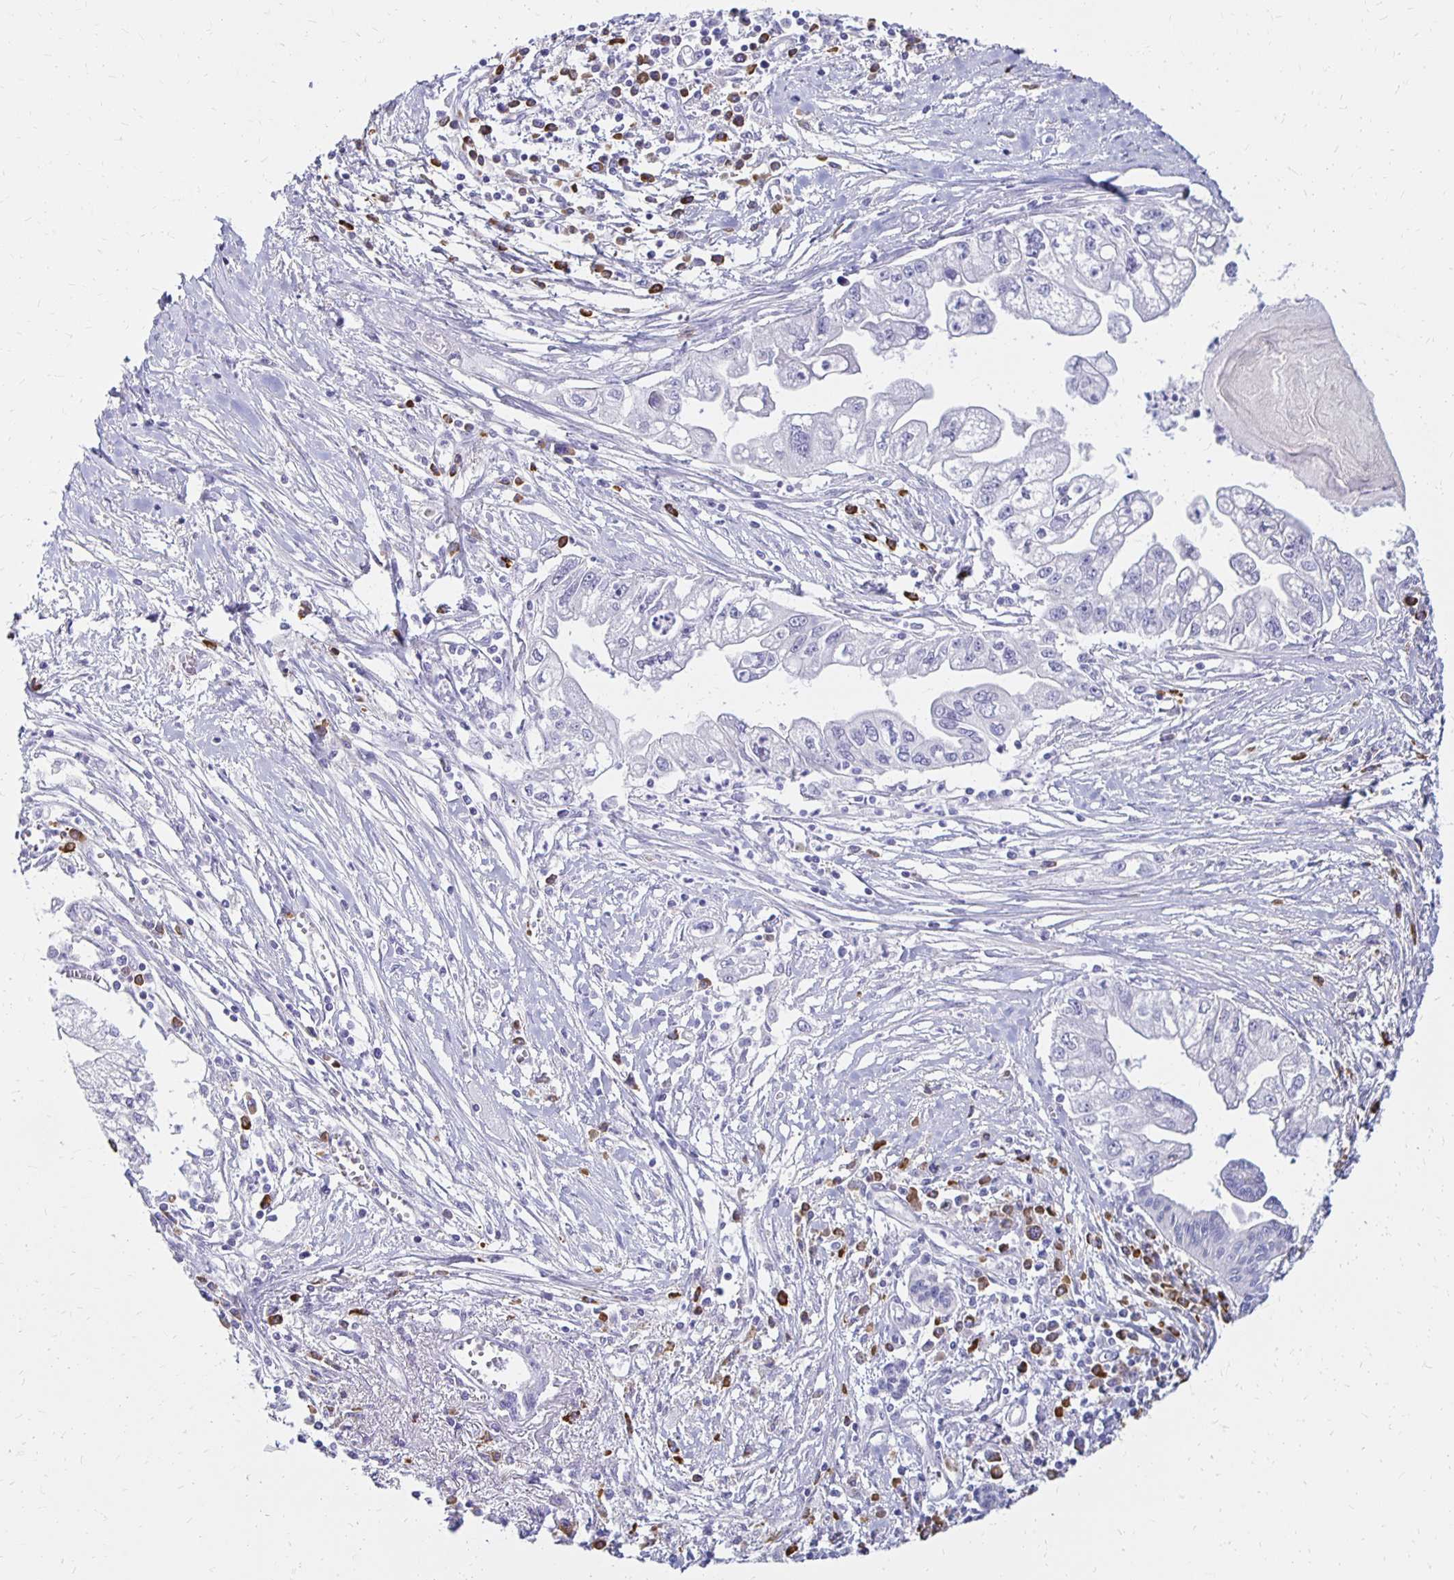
{"staining": {"intensity": "negative", "quantity": "none", "location": "none"}, "tissue": "pancreatic cancer", "cell_type": "Tumor cells", "image_type": "cancer", "snomed": [{"axis": "morphology", "description": "Adenocarcinoma, NOS"}, {"axis": "topography", "description": "Pancreas"}], "caption": "Pancreatic cancer (adenocarcinoma) was stained to show a protein in brown. There is no significant staining in tumor cells.", "gene": "FNTB", "patient": {"sex": "male", "age": 70}}